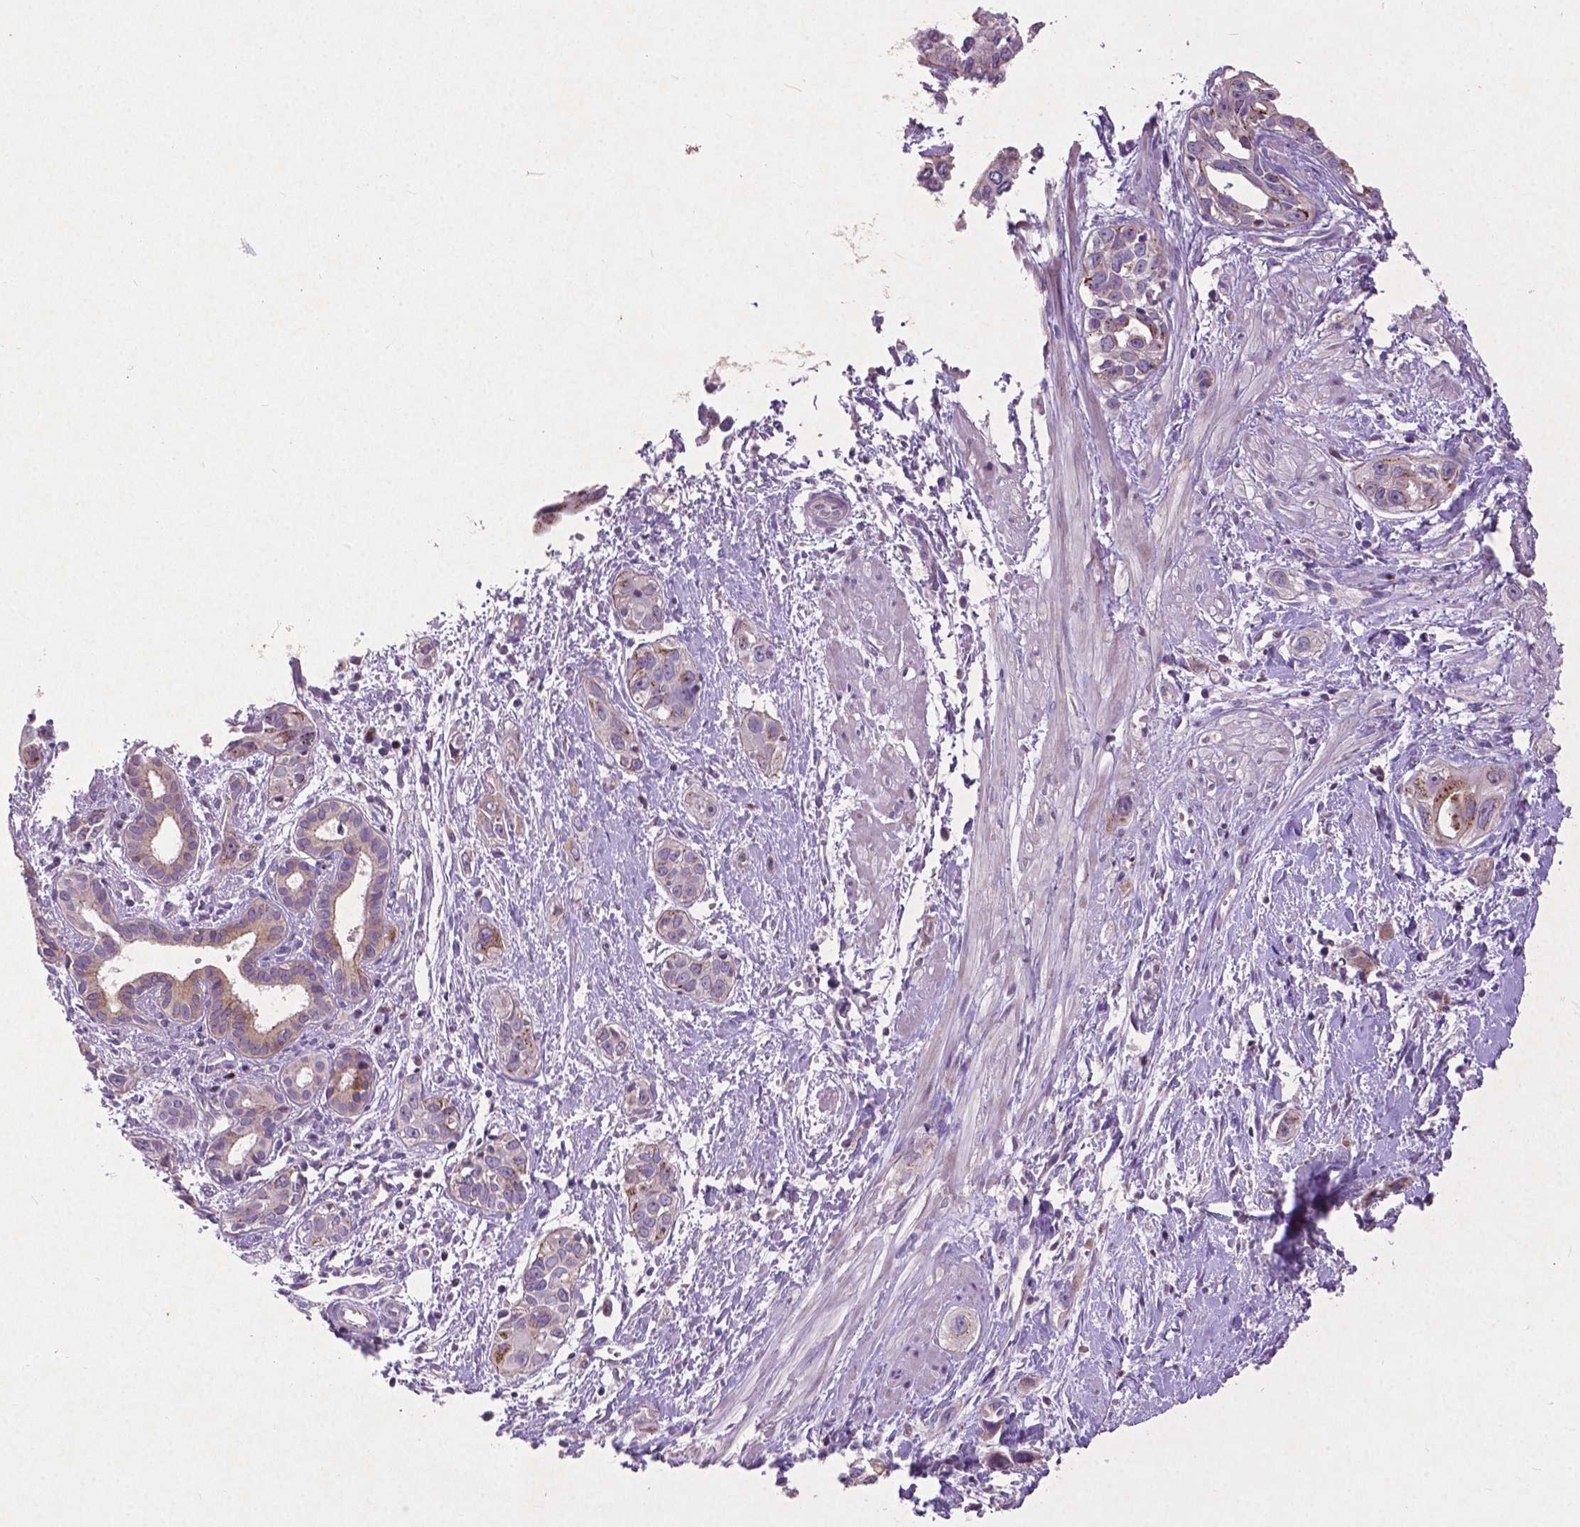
{"staining": {"intensity": "weak", "quantity": "<25%", "location": "cytoplasmic/membranous"}, "tissue": "pancreatic cancer", "cell_type": "Tumor cells", "image_type": "cancer", "snomed": [{"axis": "morphology", "description": "Adenocarcinoma, NOS"}, {"axis": "topography", "description": "Pancreas"}], "caption": "High power microscopy photomicrograph of an immunohistochemistry micrograph of pancreatic adenocarcinoma, revealing no significant positivity in tumor cells. (DAB IHC with hematoxylin counter stain).", "gene": "ATG4D", "patient": {"sex": "female", "age": 55}}